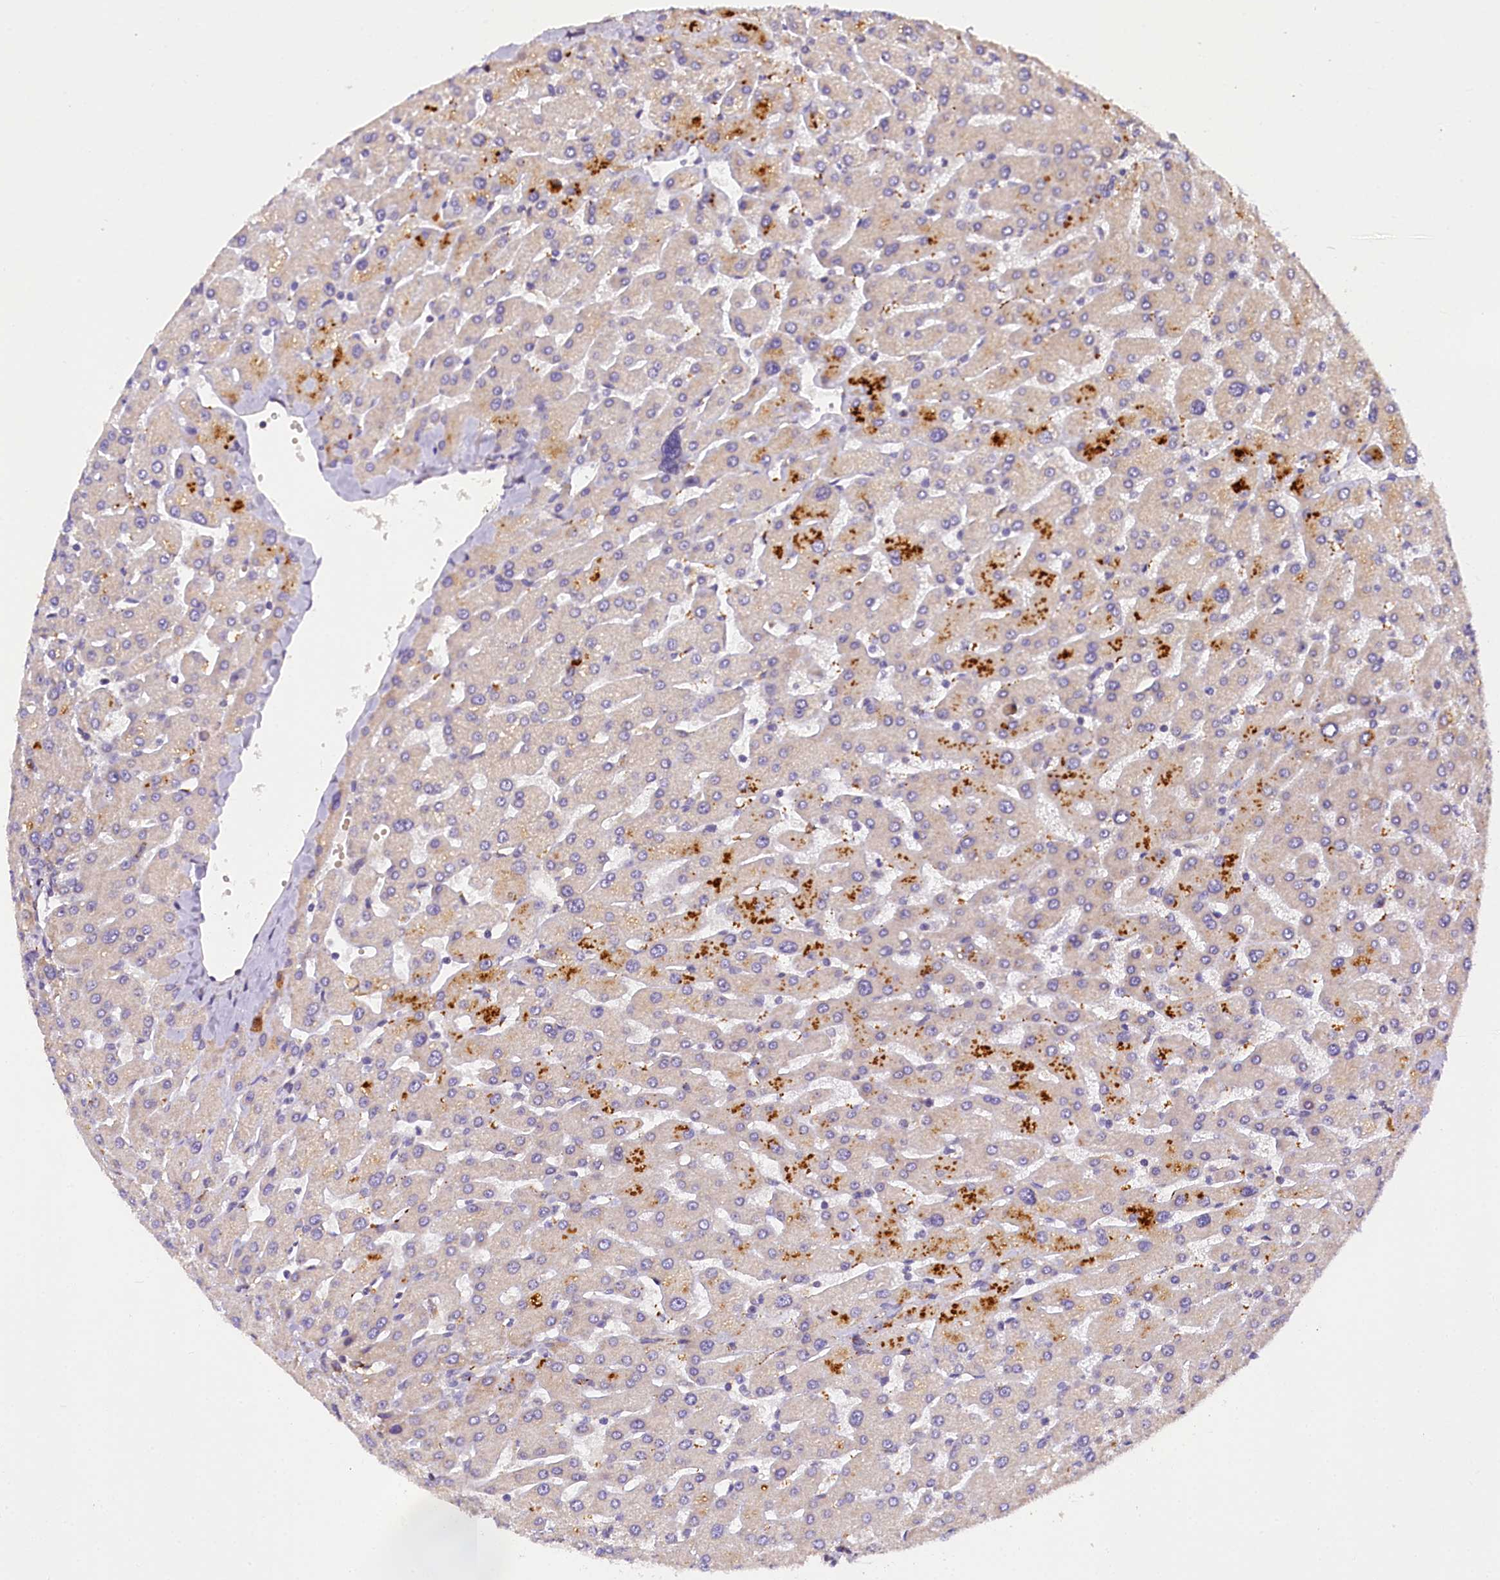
{"staining": {"intensity": "negative", "quantity": "none", "location": "none"}, "tissue": "liver", "cell_type": "Cholangiocytes", "image_type": "normal", "snomed": [{"axis": "morphology", "description": "Normal tissue, NOS"}, {"axis": "topography", "description": "Liver"}], "caption": "High power microscopy image of an immunohistochemistry (IHC) micrograph of unremarkable liver, revealing no significant expression in cholangiocytes.", "gene": "SUPV3L1", "patient": {"sex": "male", "age": 55}}